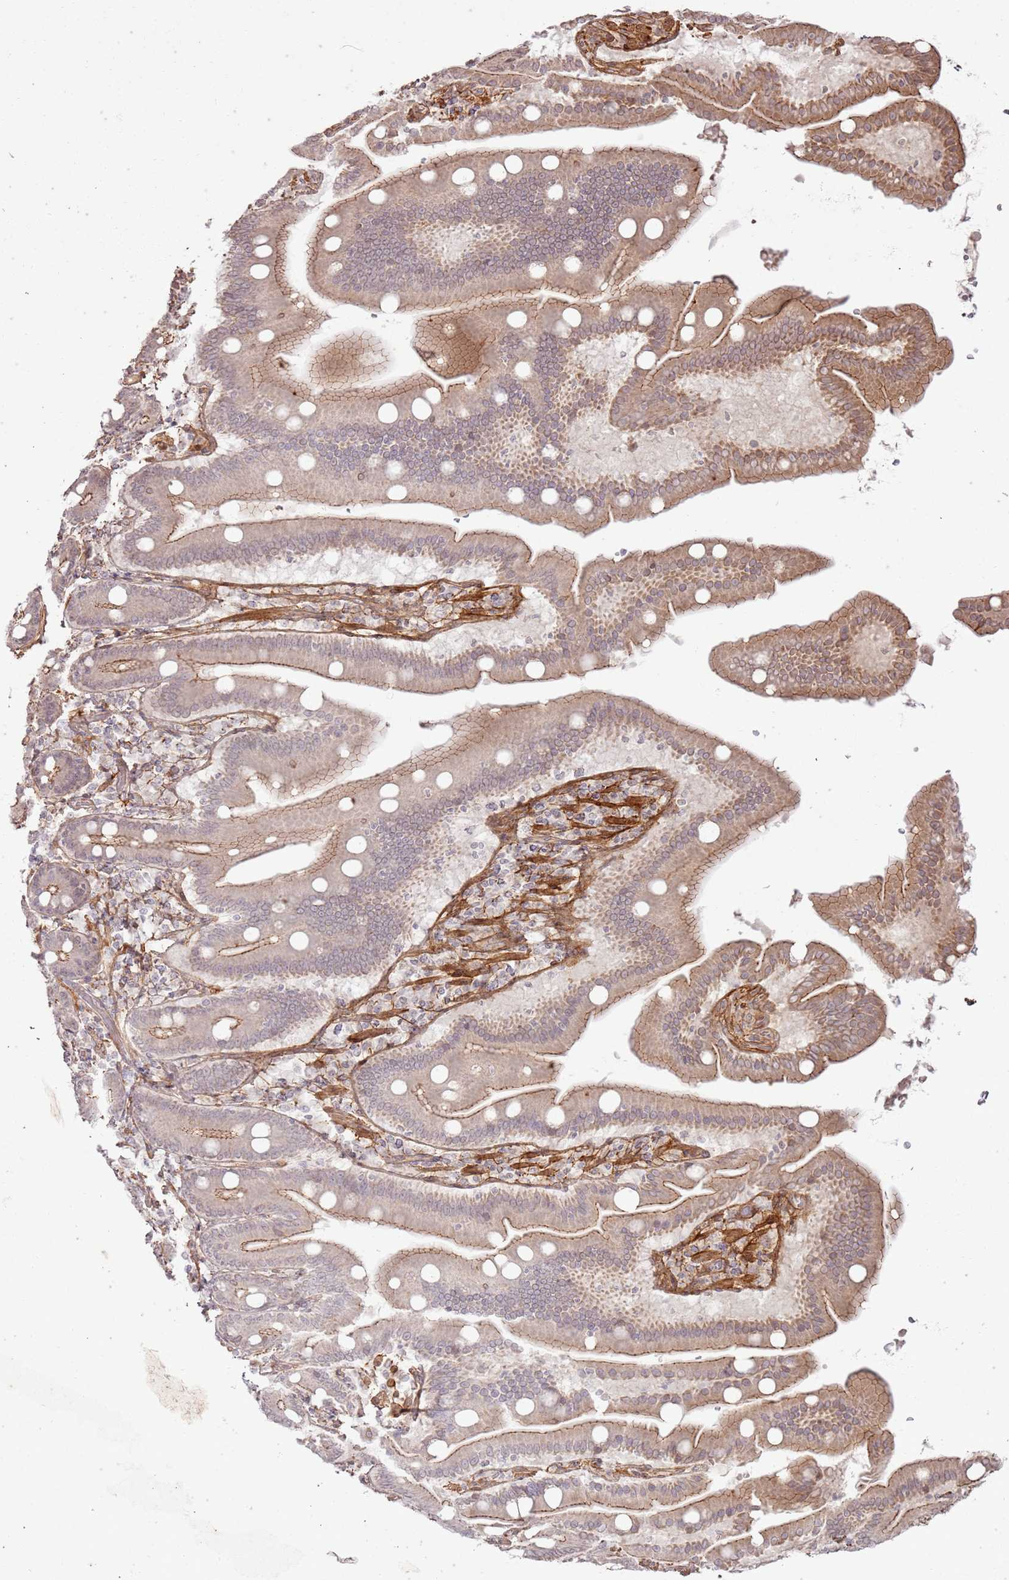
{"staining": {"intensity": "moderate", "quantity": "25%-75%", "location": "cytoplasmic/membranous"}, "tissue": "duodenum", "cell_type": "Glandular cells", "image_type": "normal", "snomed": [{"axis": "morphology", "description": "Normal tissue, NOS"}, {"axis": "topography", "description": "Duodenum"}], "caption": "DAB immunohistochemical staining of benign duodenum displays moderate cytoplasmic/membranous protein expression in about 25%-75% of glandular cells.", "gene": "ZNF623", "patient": {"sex": "male", "age": 55}}